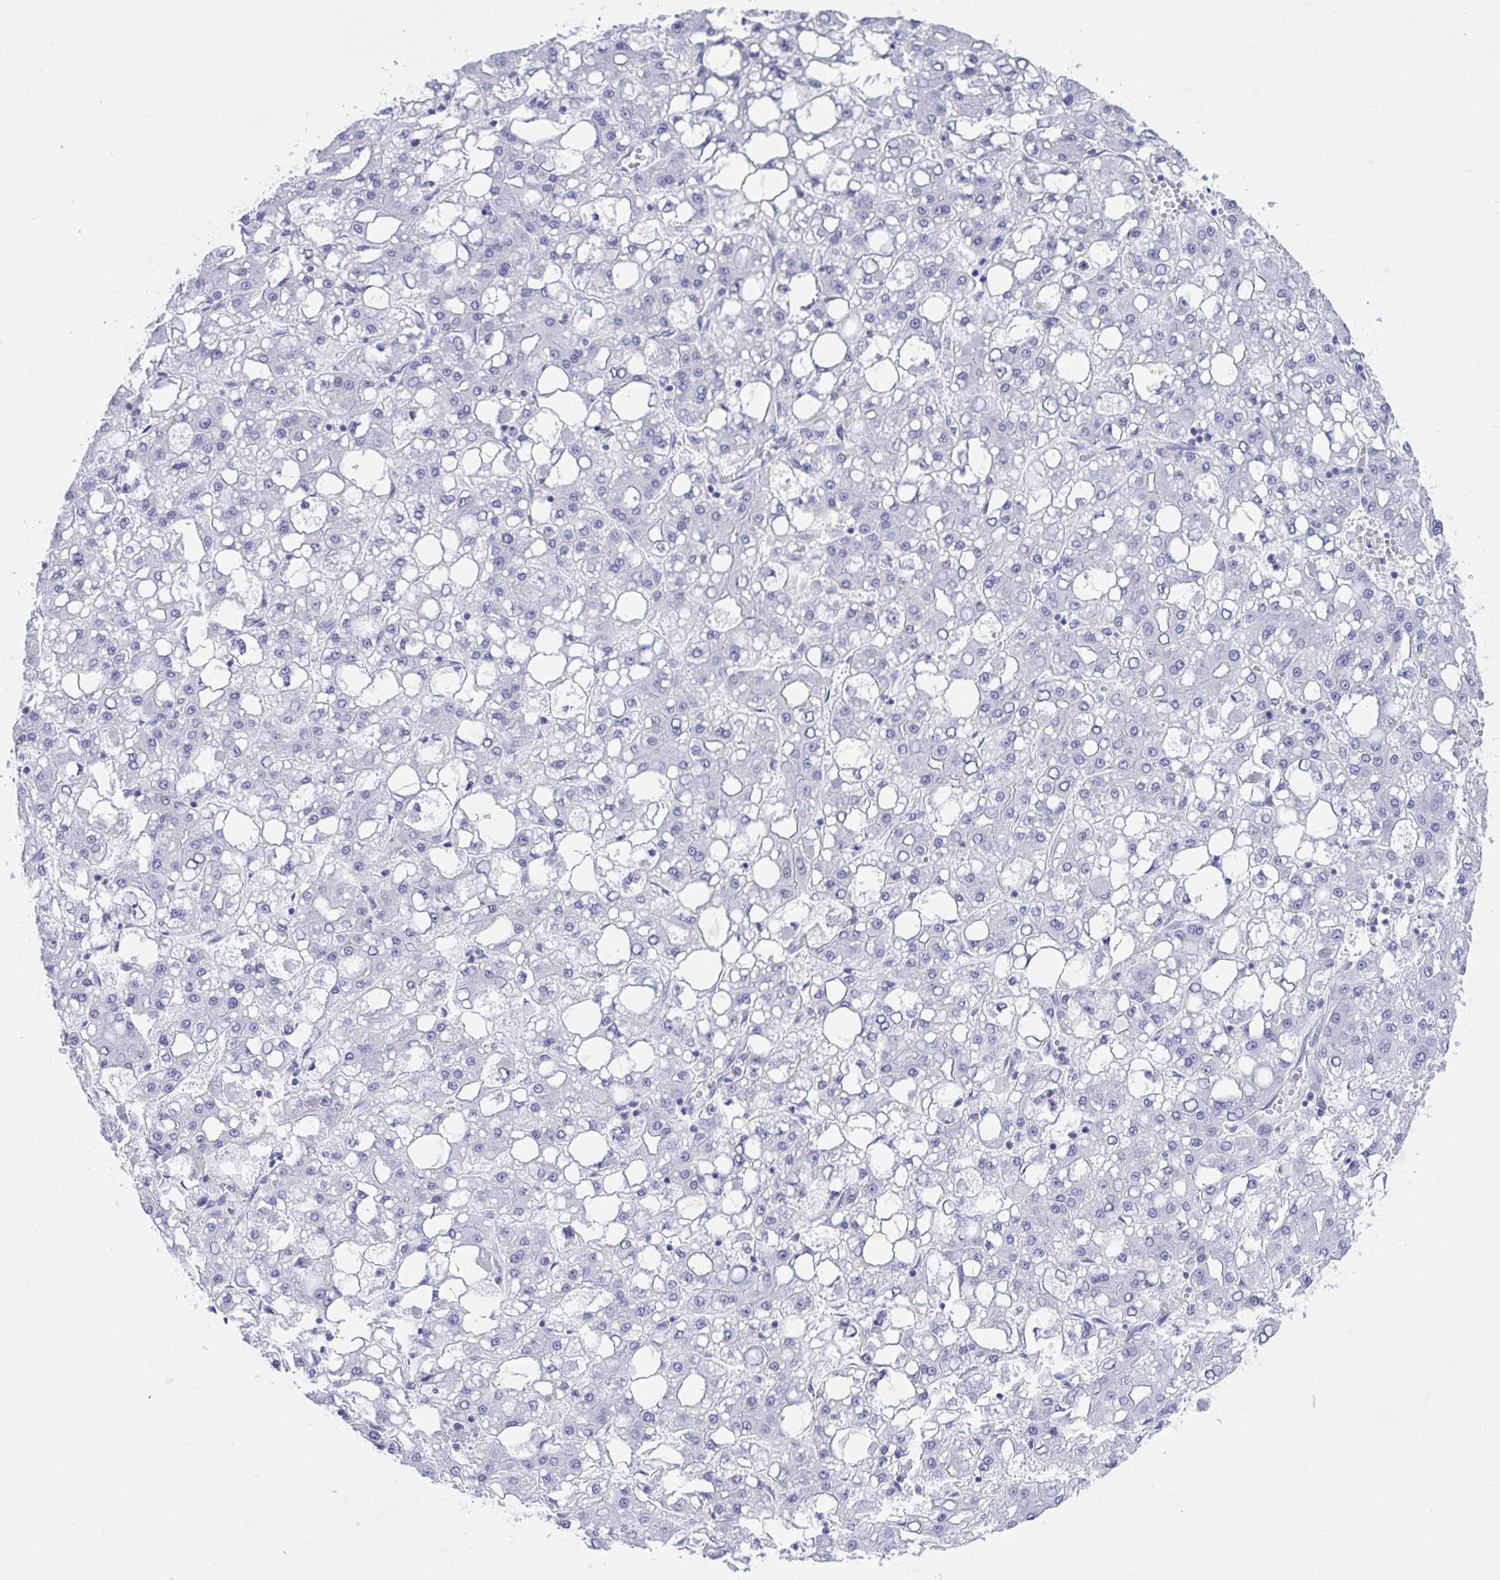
{"staining": {"intensity": "negative", "quantity": "none", "location": "none"}, "tissue": "liver cancer", "cell_type": "Tumor cells", "image_type": "cancer", "snomed": [{"axis": "morphology", "description": "Carcinoma, Hepatocellular, NOS"}, {"axis": "topography", "description": "Liver"}], "caption": "High magnification brightfield microscopy of hepatocellular carcinoma (liver) stained with DAB (3,3'-diaminobenzidine) (brown) and counterstained with hematoxylin (blue): tumor cells show no significant positivity. The staining is performed using DAB brown chromogen with nuclei counter-stained in using hematoxylin.", "gene": "CDX4", "patient": {"sex": "male", "age": 65}}